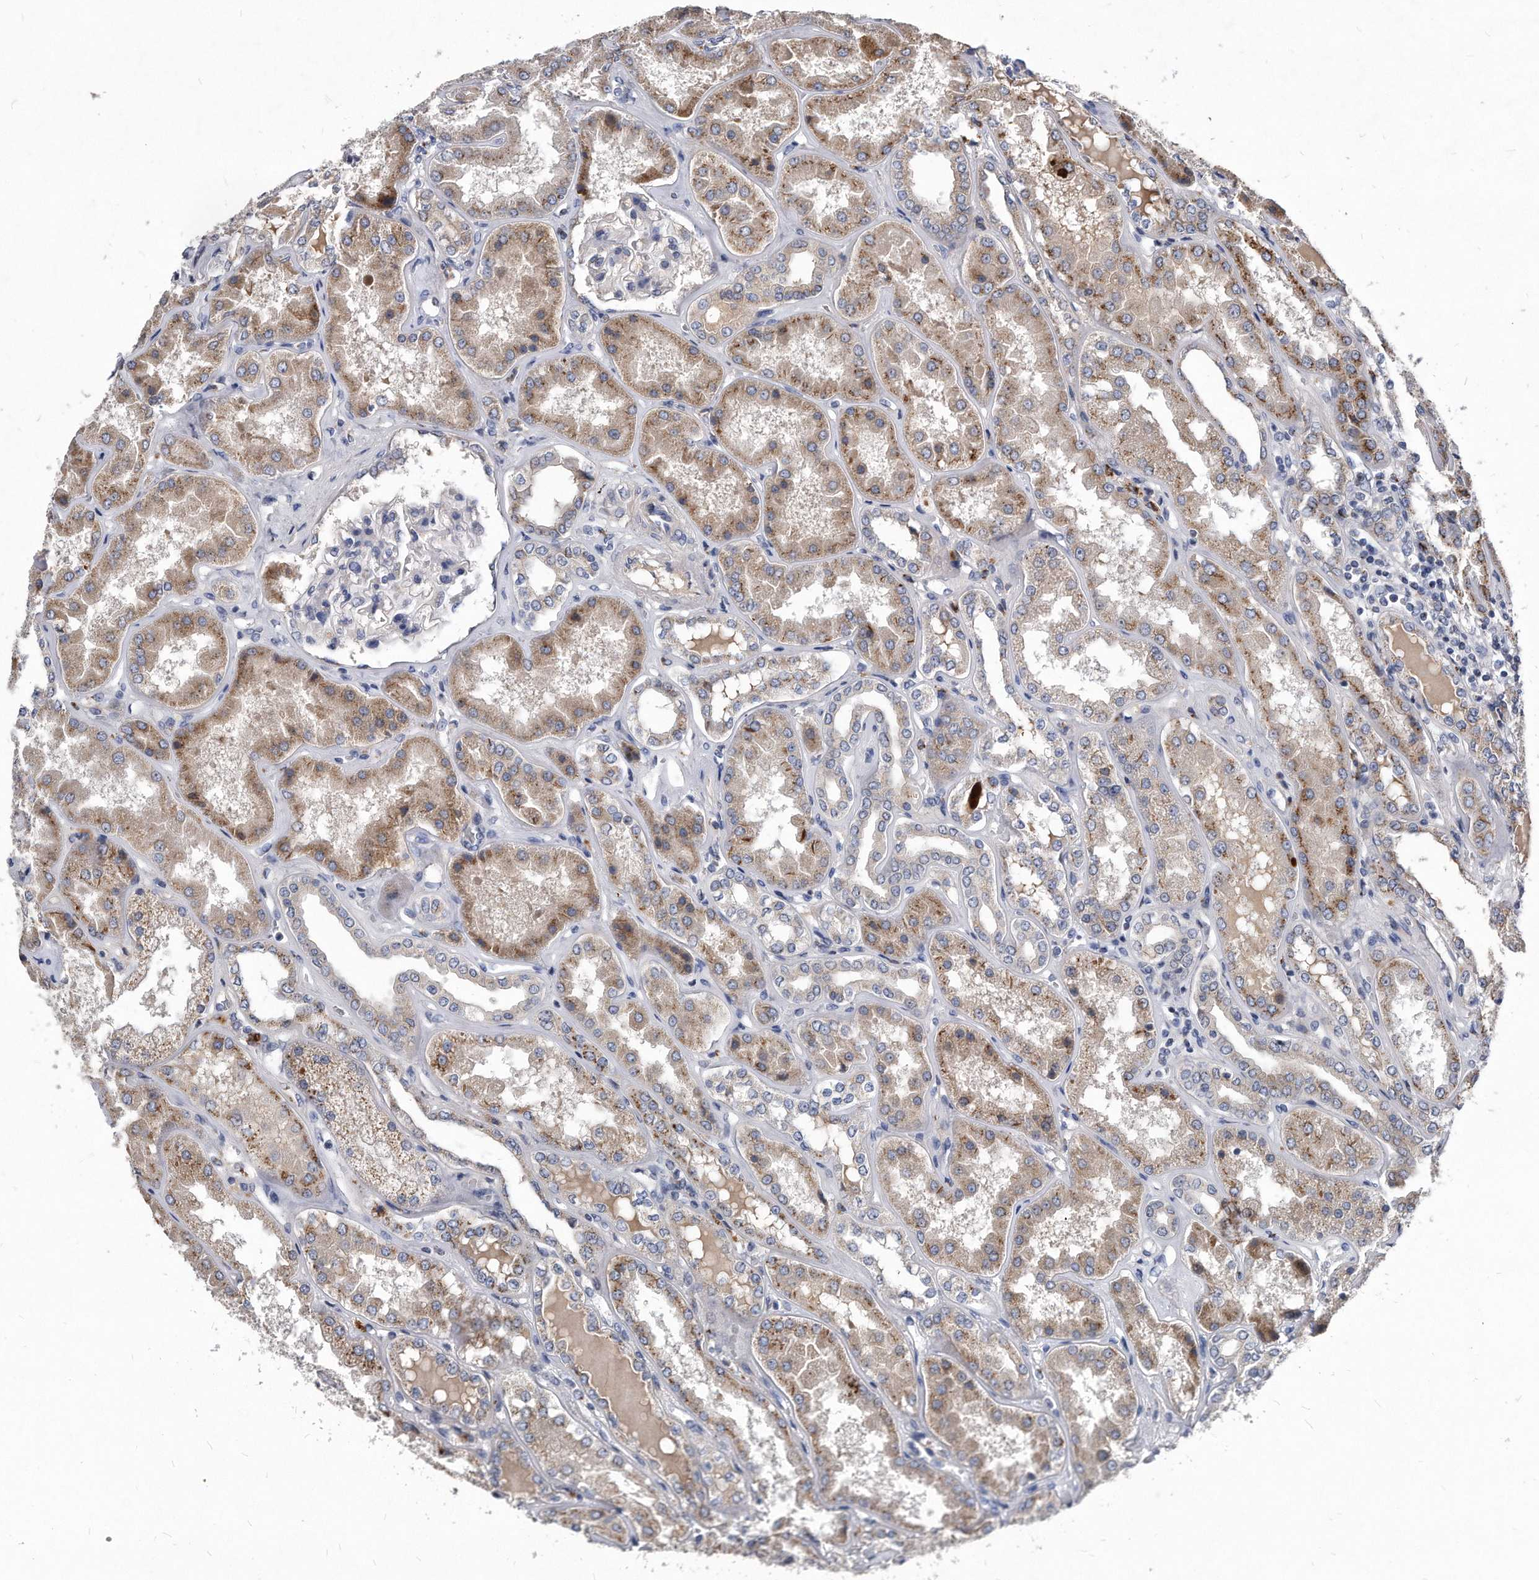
{"staining": {"intensity": "moderate", "quantity": "<25%", "location": "cytoplasmic/membranous"}, "tissue": "kidney", "cell_type": "Cells in glomeruli", "image_type": "normal", "snomed": [{"axis": "morphology", "description": "Normal tissue, NOS"}, {"axis": "topography", "description": "Kidney"}], "caption": "Moderate cytoplasmic/membranous expression is seen in approximately <25% of cells in glomeruli in benign kidney.", "gene": "MGAT4A", "patient": {"sex": "female", "age": 56}}